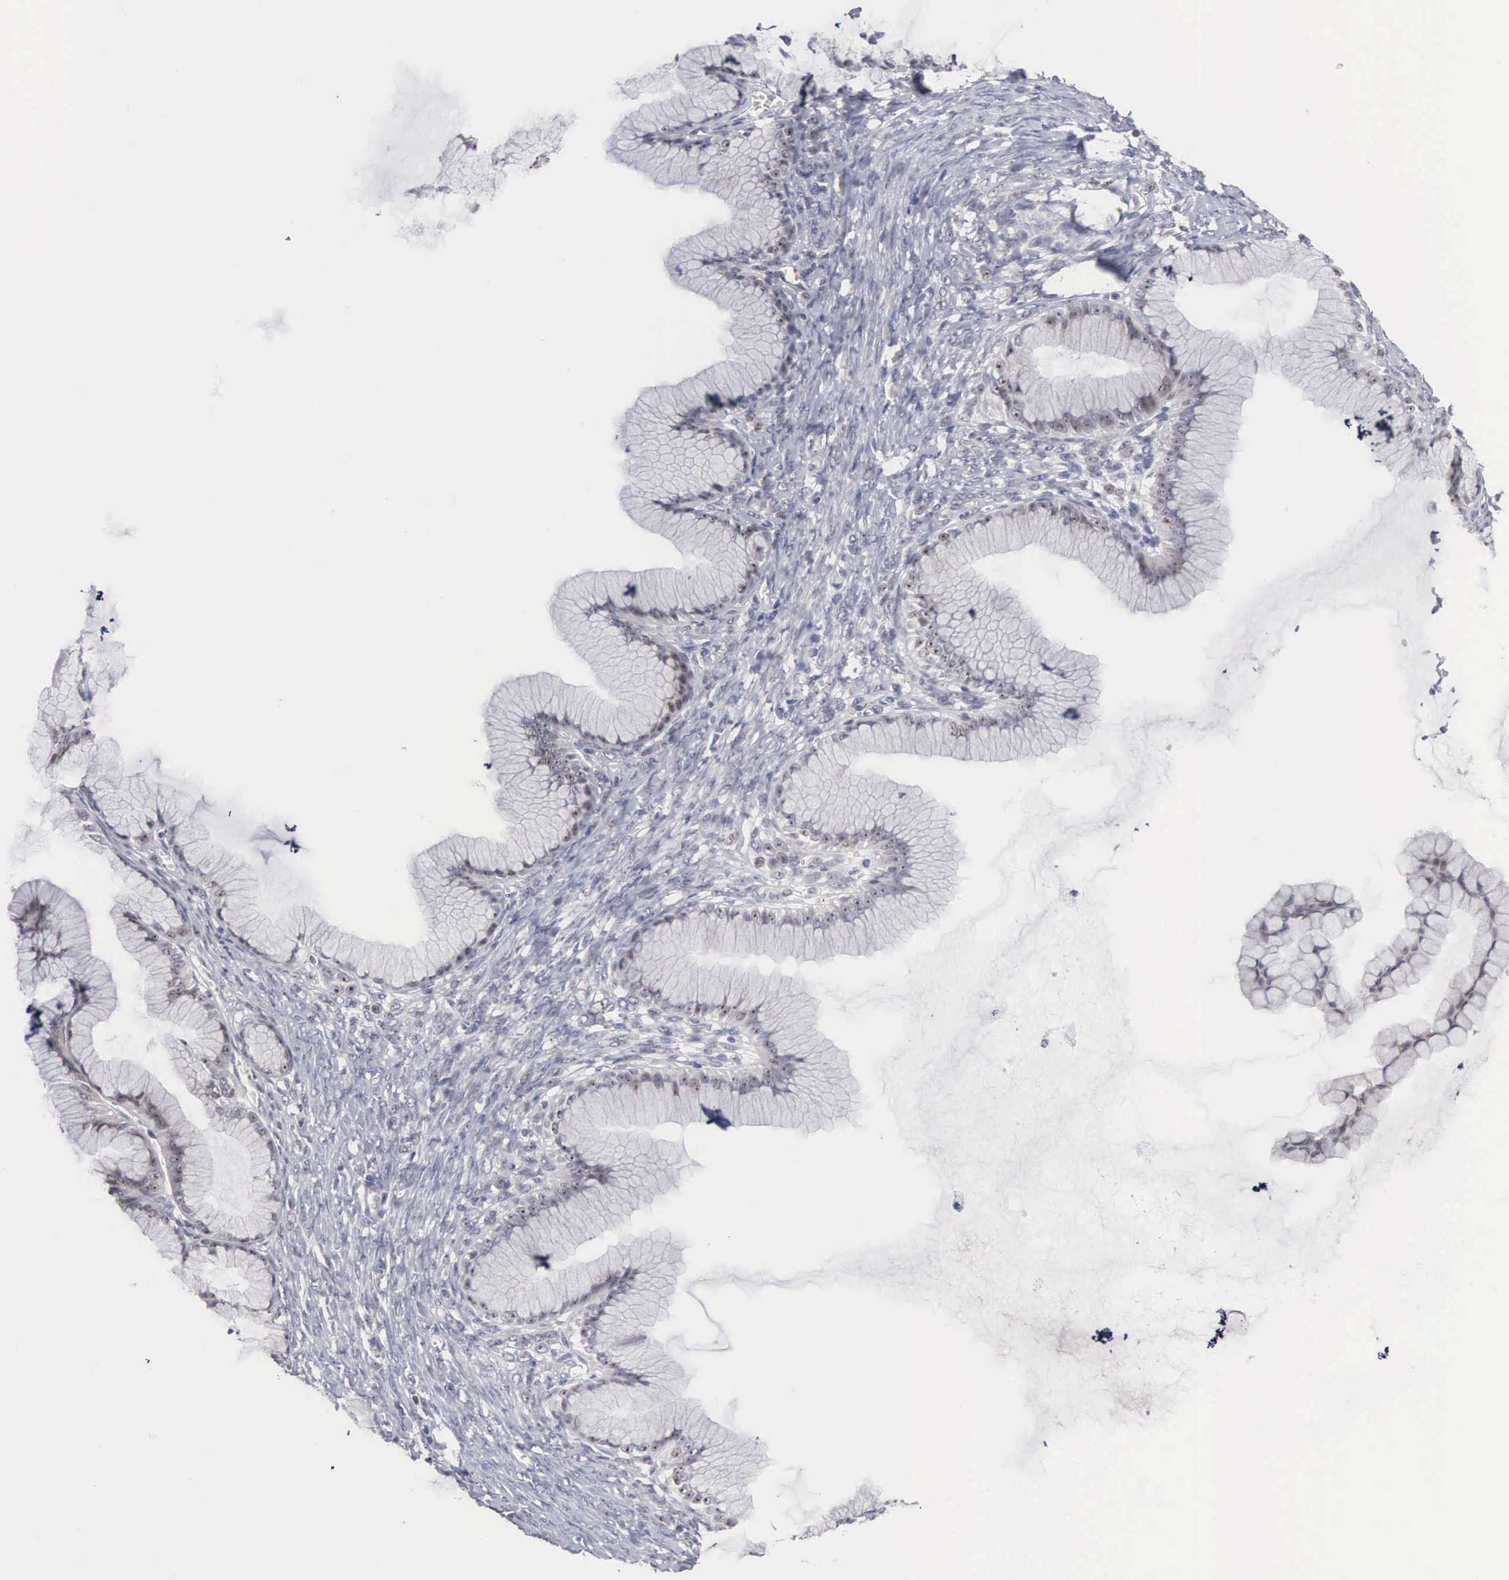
{"staining": {"intensity": "negative", "quantity": "none", "location": "none"}, "tissue": "ovarian cancer", "cell_type": "Tumor cells", "image_type": "cancer", "snomed": [{"axis": "morphology", "description": "Cystadenocarcinoma, mucinous, NOS"}, {"axis": "topography", "description": "Ovary"}], "caption": "Immunohistochemistry (IHC) photomicrograph of neoplastic tissue: human mucinous cystadenocarcinoma (ovarian) stained with DAB (3,3'-diaminobenzidine) reveals no significant protein positivity in tumor cells.", "gene": "ACOT4", "patient": {"sex": "female", "age": 41}}